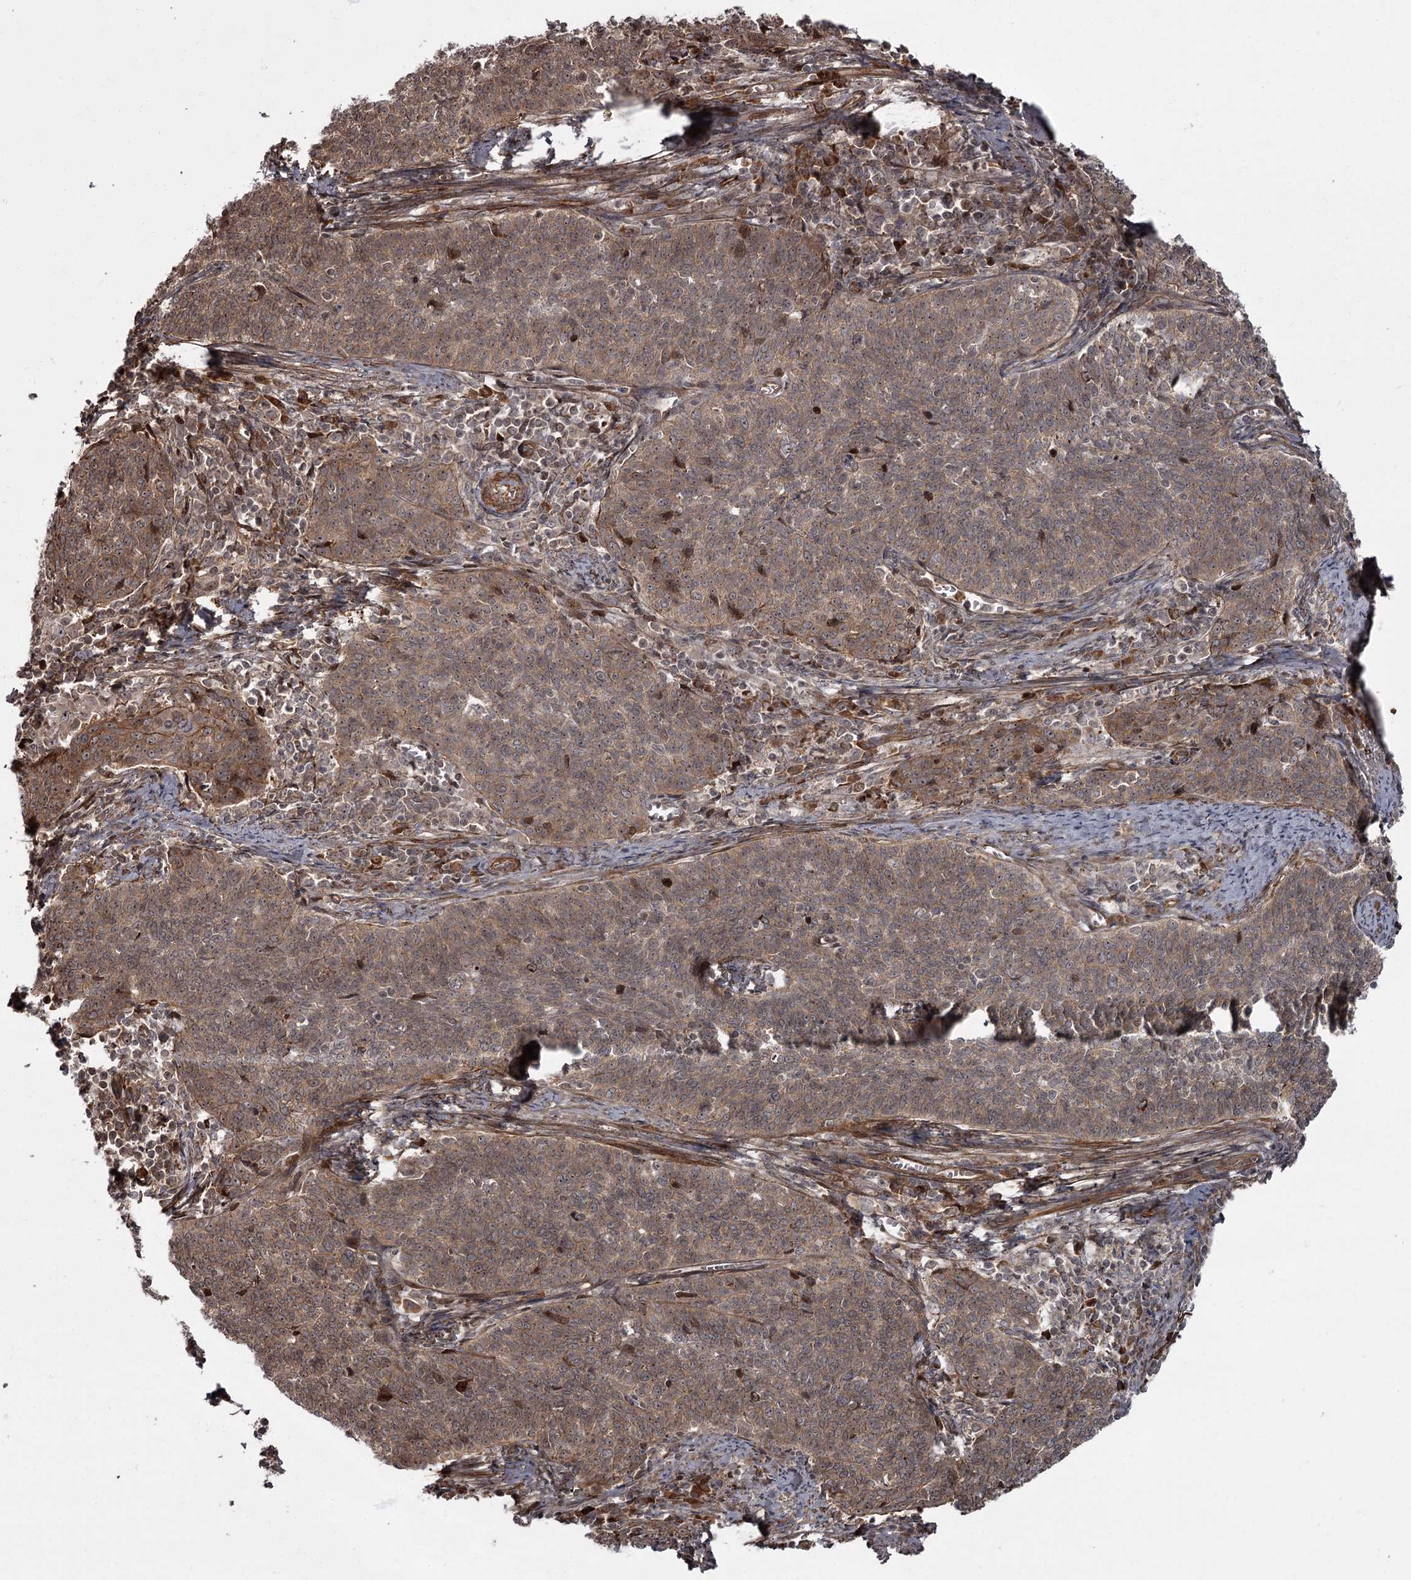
{"staining": {"intensity": "moderate", "quantity": ">75%", "location": "cytoplasmic/membranous,nuclear"}, "tissue": "cervical cancer", "cell_type": "Tumor cells", "image_type": "cancer", "snomed": [{"axis": "morphology", "description": "Squamous cell carcinoma, NOS"}, {"axis": "topography", "description": "Cervix"}], "caption": "Cervical squamous cell carcinoma was stained to show a protein in brown. There is medium levels of moderate cytoplasmic/membranous and nuclear staining in approximately >75% of tumor cells.", "gene": "THAP9", "patient": {"sex": "female", "age": 39}}